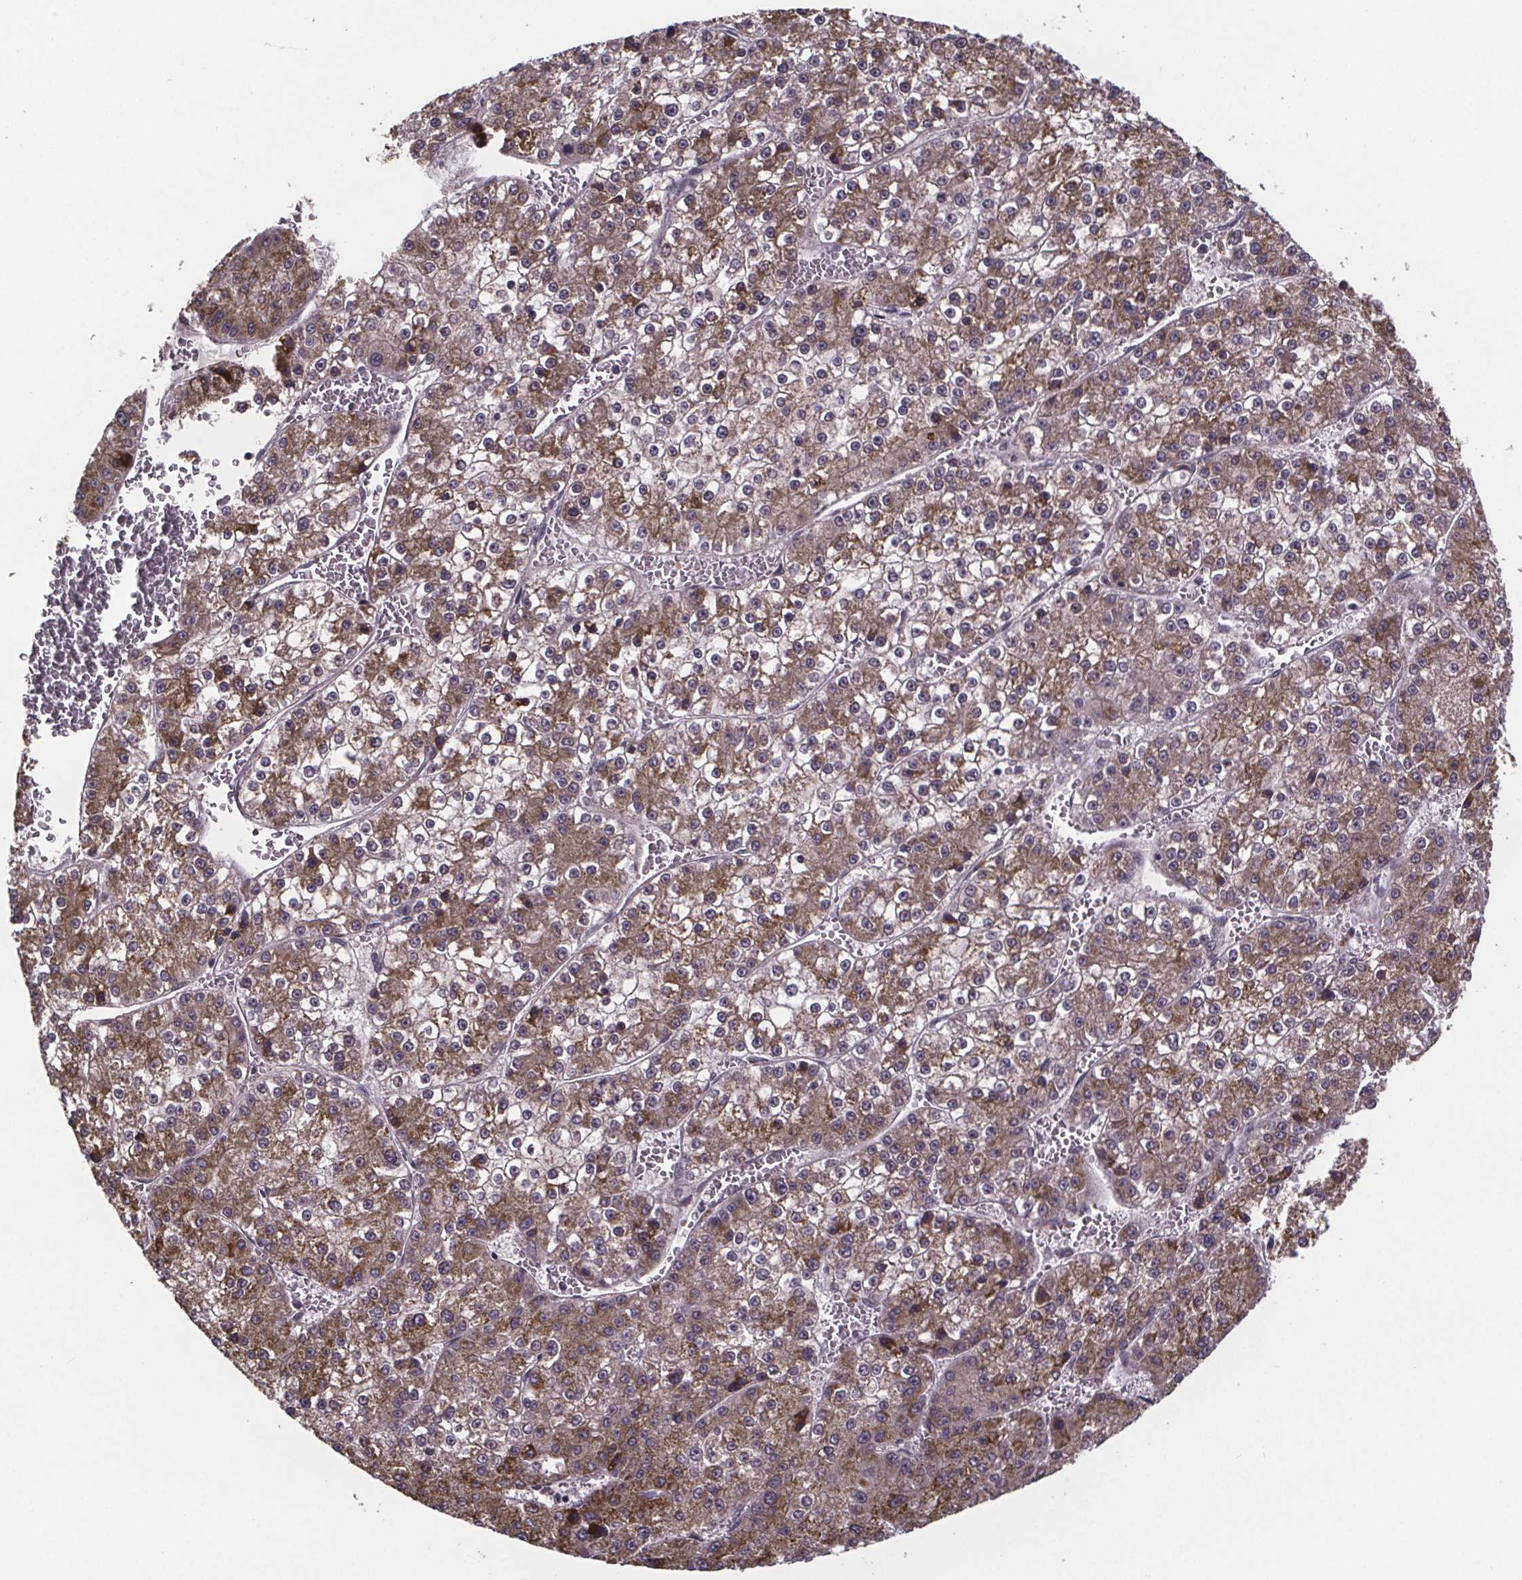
{"staining": {"intensity": "moderate", "quantity": ">75%", "location": "cytoplasmic/membranous"}, "tissue": "liver cancer", "cell_type": "Tumor cells", "image_type": "cancer", "snomed": [{"axis": "morphology", "description": "Carcinoma, Hepatocellular, NOS"}, {"axis": "topography", "description": "Liver"}], "caption": "A brown stain shows moderate cytoplasmic/membranous positivity of a protein in human liver hepatocellular carcinoma tumor cells.", "gene": "SAT1", "patient": {"sex": "female", "age": 73}}